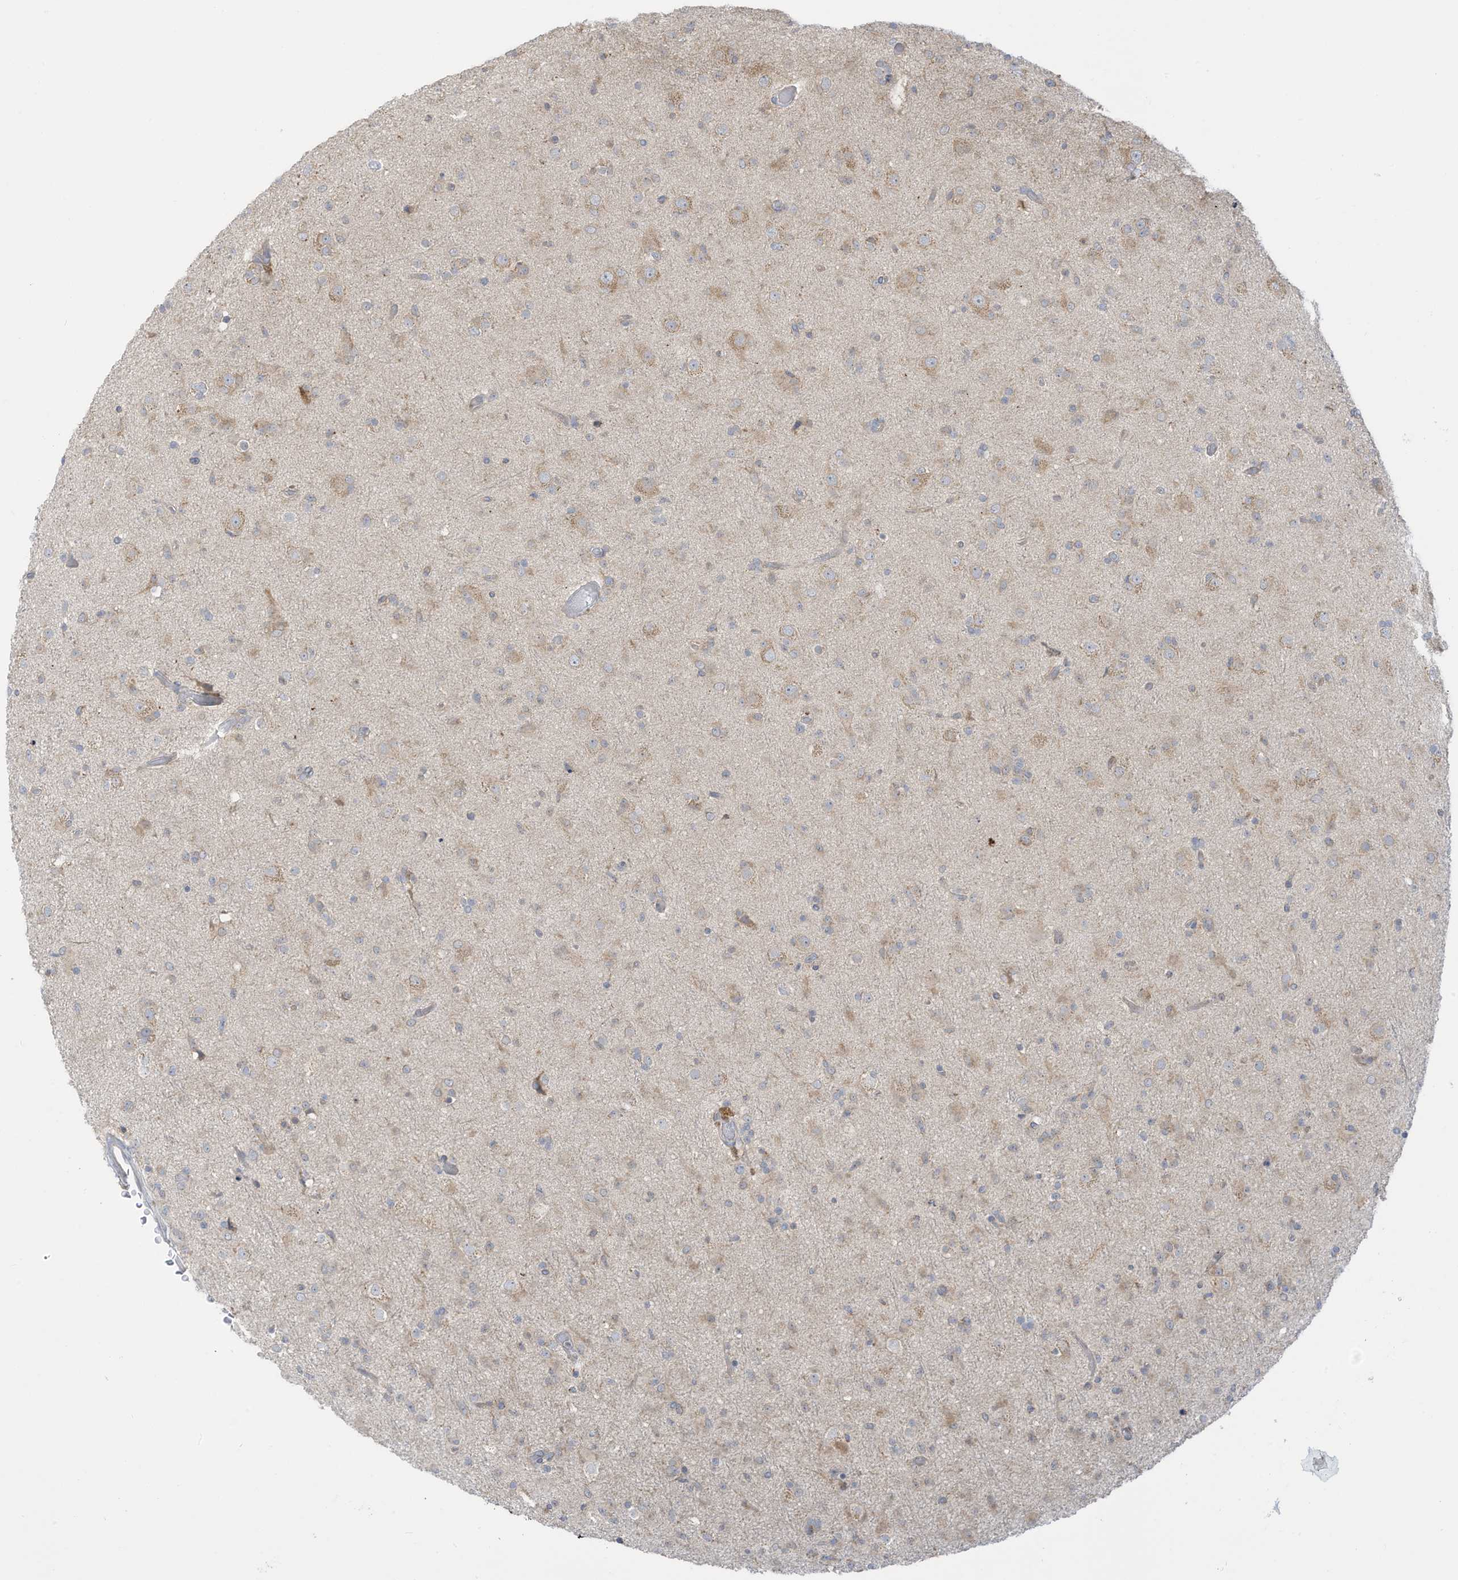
{"staining": {"intensity": "weak", "quantity": "<25%", "location": "cytoplasmic/membranous"}, "tissue": "glioma", "cell_type": "Tumor cells", "image_type": "cancer", "snomed": [{"axis": "morphology", "description": "Glioma, malignant, Low grade"}, {"axis": "topography", "description": "Brain"}], "caption": "The image shows no significant staining in tumor cells of low-grade glioma (malignant).", "gene": "LRRN2", "patient": {"sex": "male", "age": 65}}